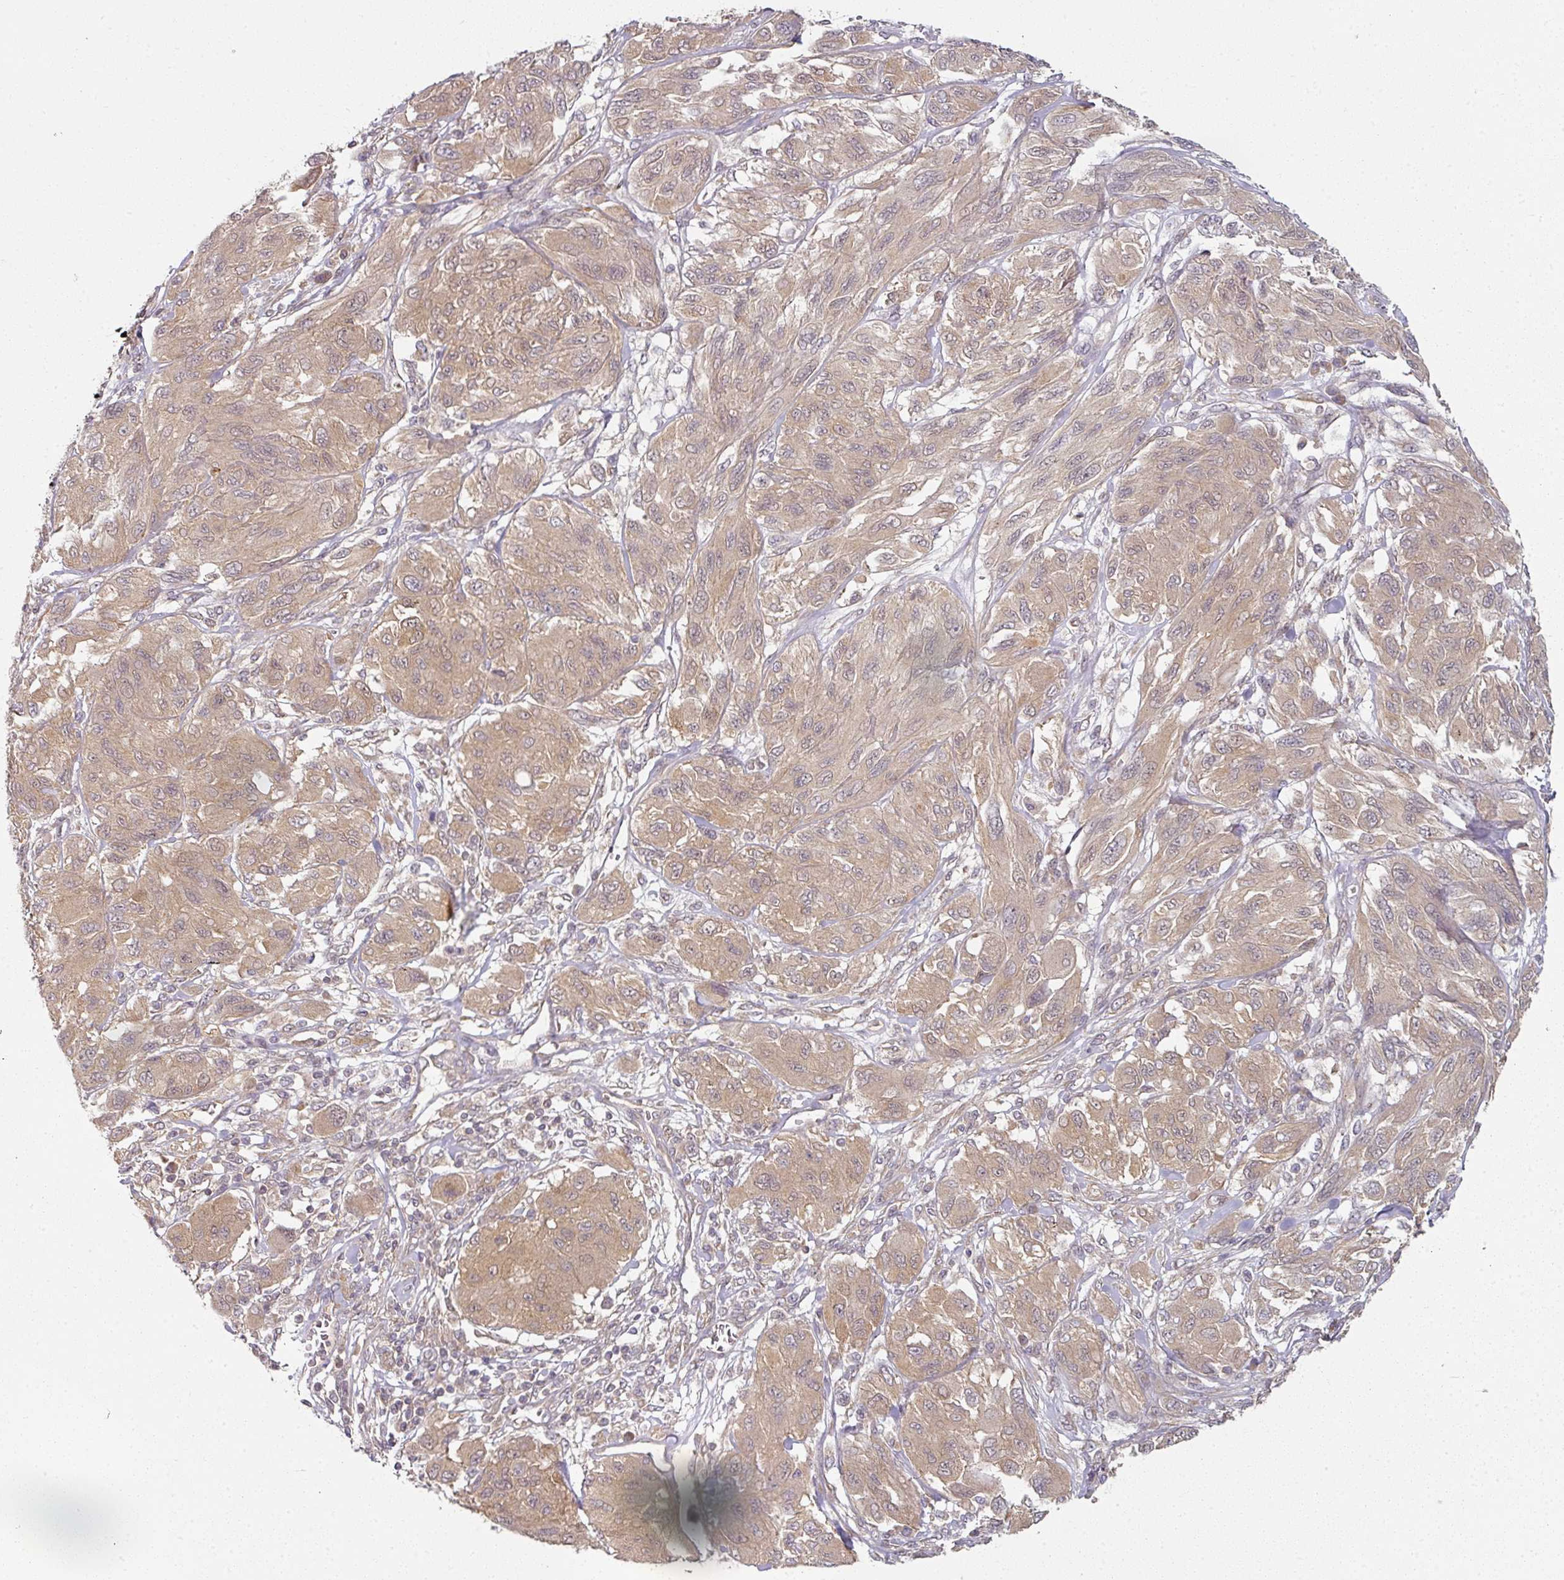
{"staining": {"intensity": "moderate", "quantity": ">75%", "location": "cytoplasmic/membranous"}, "tissue": "melanoma", "cell_type": "Tumor cells", "image_type": "cancer", "snomed": [{"axis": "morphology", "description": "Malignant melanoma, NOS"}, {"axis": "topography", "description": "Skin"}], "caption": "Malignant melanoma stained with IHC reveals moderate cytoplasmic/membranous staining in approximately >75% of tumor cells. The staining was performed using DAB (3,3'-diaminobenzidine) to visualize the protein expression in brown, while the nuclei were stained in blue with hematoxylin (Magnification: 20x).", "gene": "MAP2K2", "patient": {"sex": "female", "age": 91}}